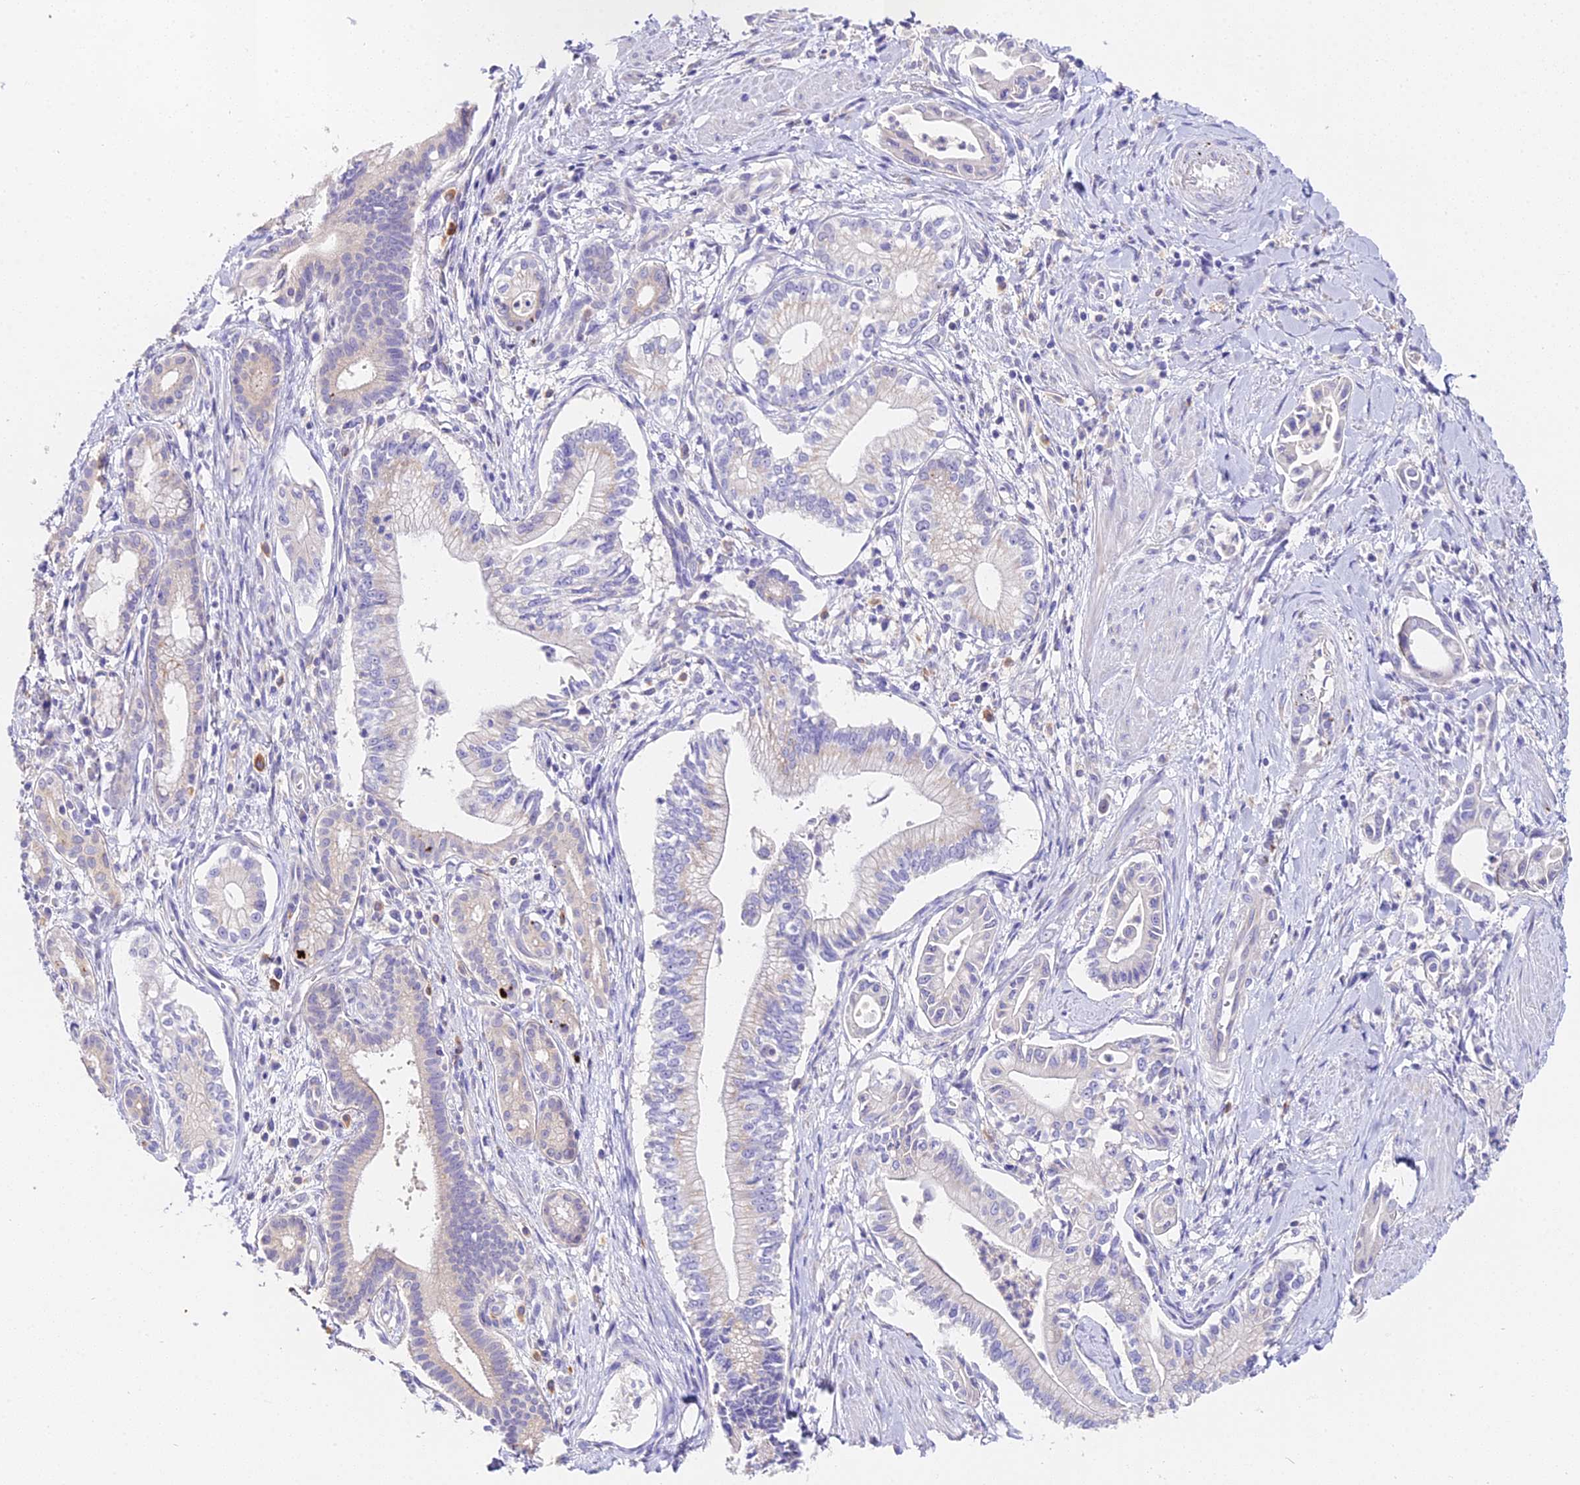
{"staining": {"intensity": "negative", "quantity": "none", "location": "none"}, "tissue": "pancreatic cancer", "cell_type": "Tumor cells", "image_type": "cancer", "snomed": [{"axis": "morphology", "description": "Adenocarcinoma, NOS"}, {"axis": "topography", "description": "Pancreas"}], "caption": "Photomicrograph shows no protein expression in tumor cells of pancreatic cancer tissue. Brightfield microscopy of IHC stained with DAB (brown) and hematoxylin (blue), captured at high magnification.", "gene": "LYPD6", "patient": {"sex": "male", "age": 78}}